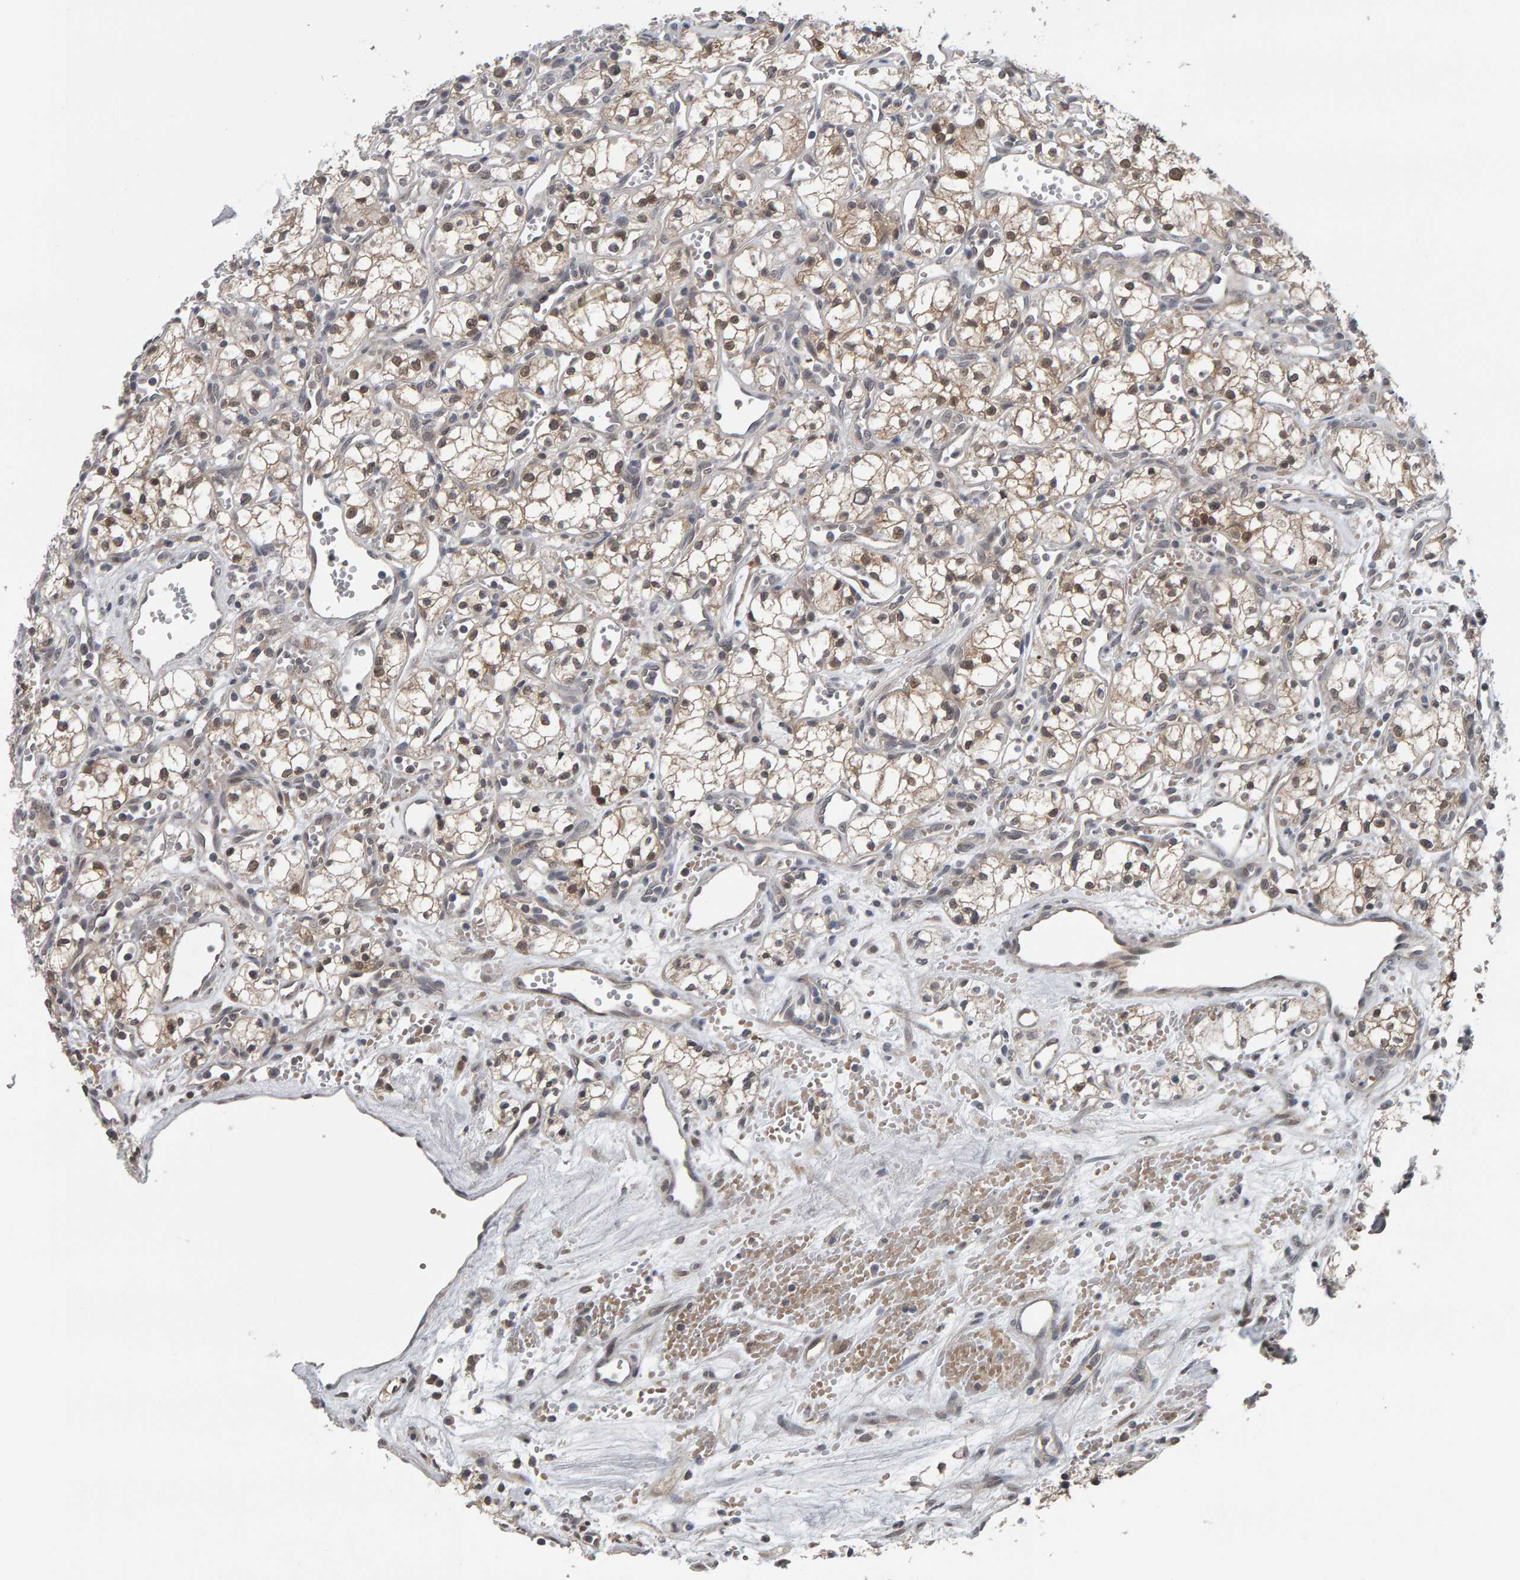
{"staining": {"intensity": "weak", "quantity": "25%-75%", "location": "cytoplasmic/membranous,nuclear"}, "tissue": "renal cancer", "cell_type": "Tumor cells", "image_type": "cancer", "snomed": [{"axis": "morphology", "description": "Adenocarcinoma, NOS"}, {"axis": "topography", "description": "Kidney"}], "caption": "Immunohistochemical staining of renal adenocarcinoma shows weak cytoplasmic/membranous and nuclear protein expression in approximately 25%-75% of tumor cells.", "gene": "COASY", "patient": {"sex": "male", "age": 59}}